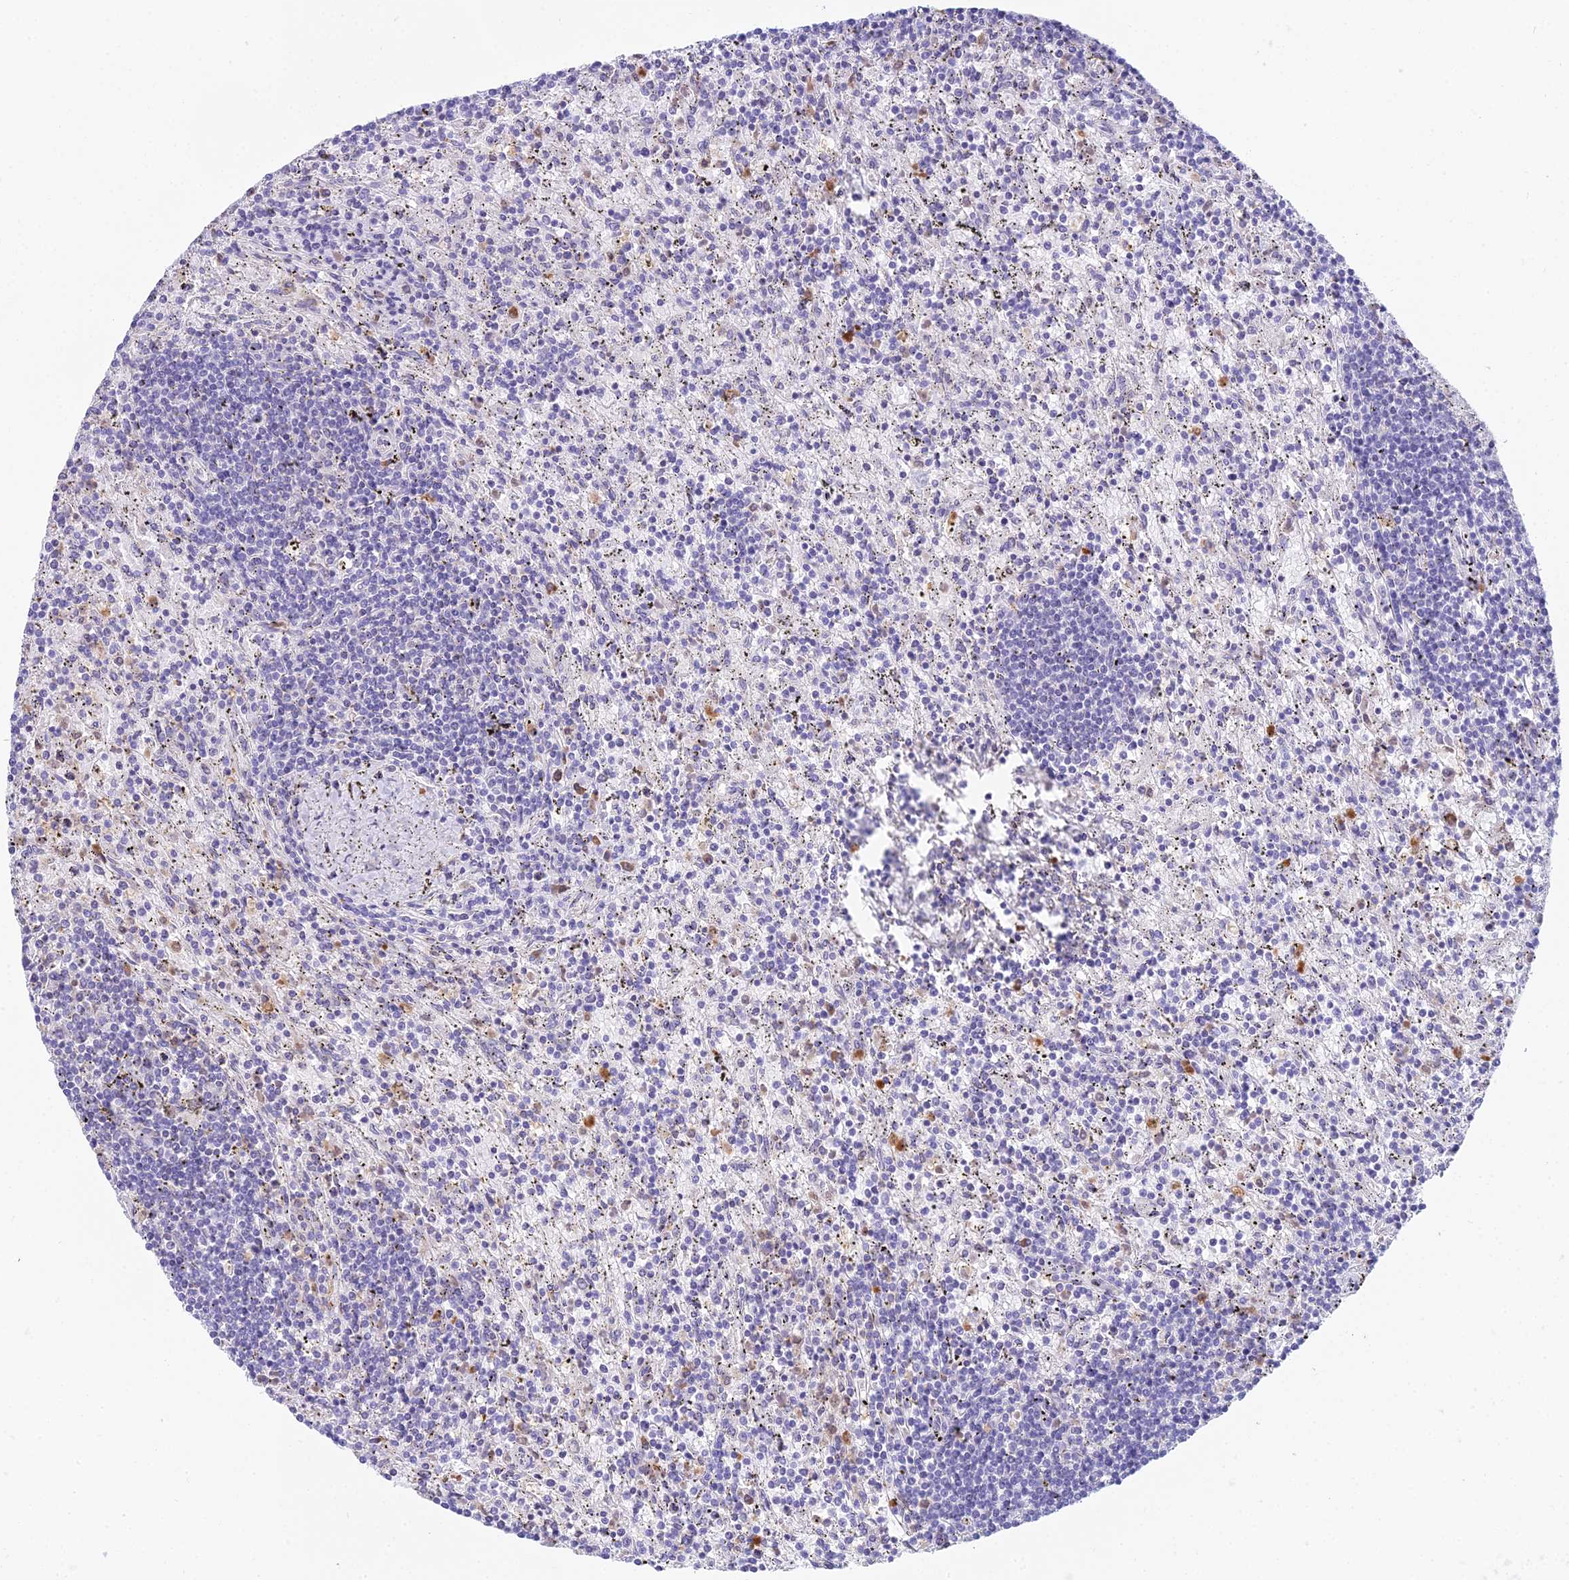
{"staining": {"intensity": "negative", "quantity": "none", "location": "none"}, "tissue": "lymphoma", "cell_type": "Tumor cells", "image_type": "cancer", "snomed": [{"axis": "morphology", "description": "Malignant lymphoma, non-Hodgkin's type, Low grade"}, {"axis": "topography", "description": "Spleen"}], "caption": "High magnification brightfield microscopy of malignant lymphoma, non-Hodgkin's type (low-grade) stained with DAB (3,3'-diaminobenzidine) (brown) and counterstained with hematoxylin (blue): tumor cells show no significant staining. (Stains: DAB (3,3'-diaminobenzidine) IHC with hematoxylin counter stain, Microscopy: brightfield microscopy at high magnification).", "gene": "HM13", "patient": {"sex": "male", "age": 76}}